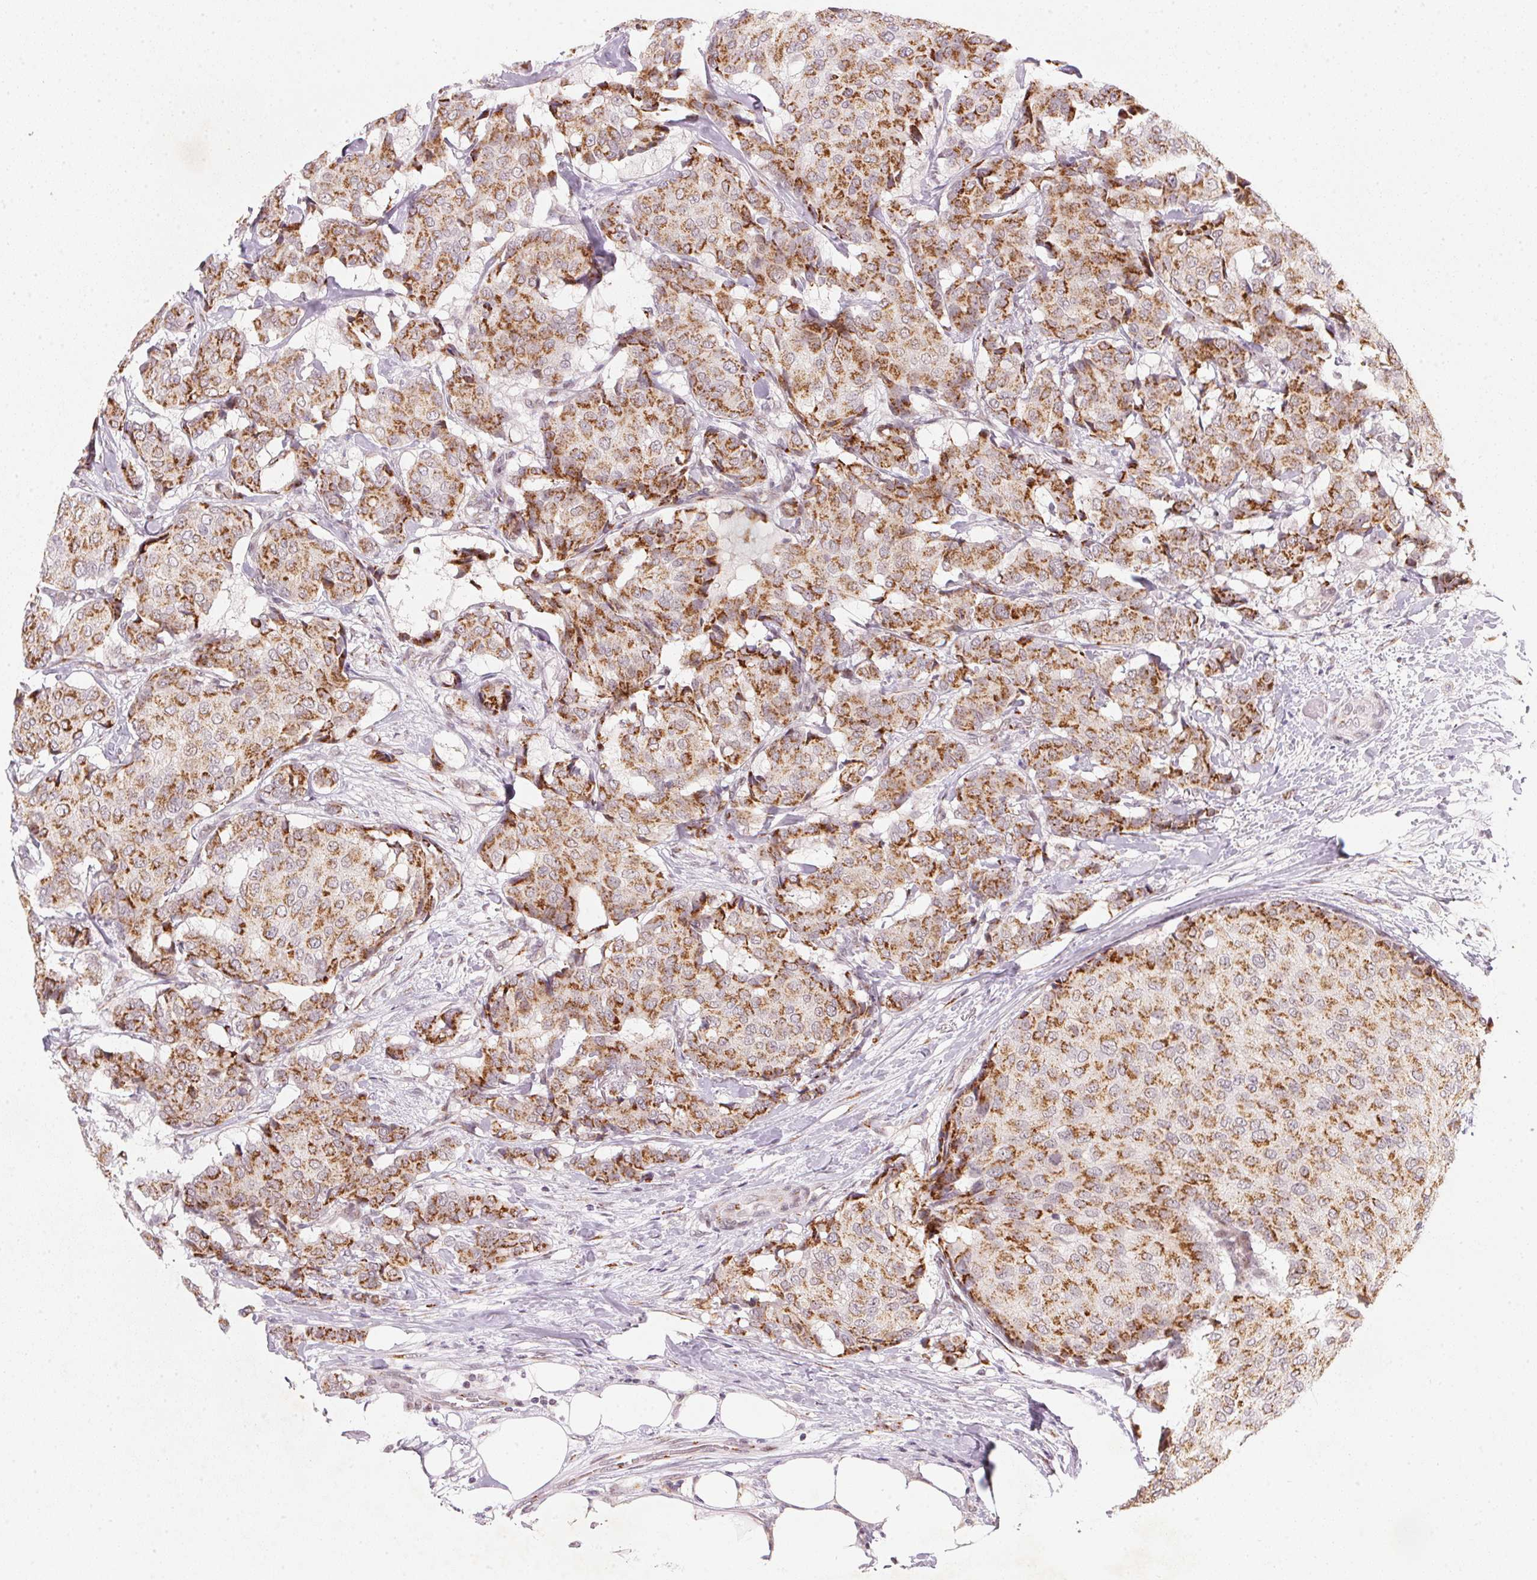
{"staining": {"intensity": "strong", "quantity": ">75%", "location": "cytoplasmic/membranous"}, "tissue": "breast cancer", "cell_type": "Tumor cells", "image_type": "cancer", "snomed": [{"axis": "morphology", "description": "Duct carcinoma"}, {"axis": "topography", "description": "Breast"}], "caption": "Immunohistochemistry (IHC) of human breast infiltrating ductal carcinoma reveals high levels of strong cytoplasmic/membranous positivity in approximately >75% of tumor cells. (brown staining indicates protein expression, while blue staining denotes nuclei).", "gene": "RAB22A", "patient": {"sex": "female", "age": 75}}